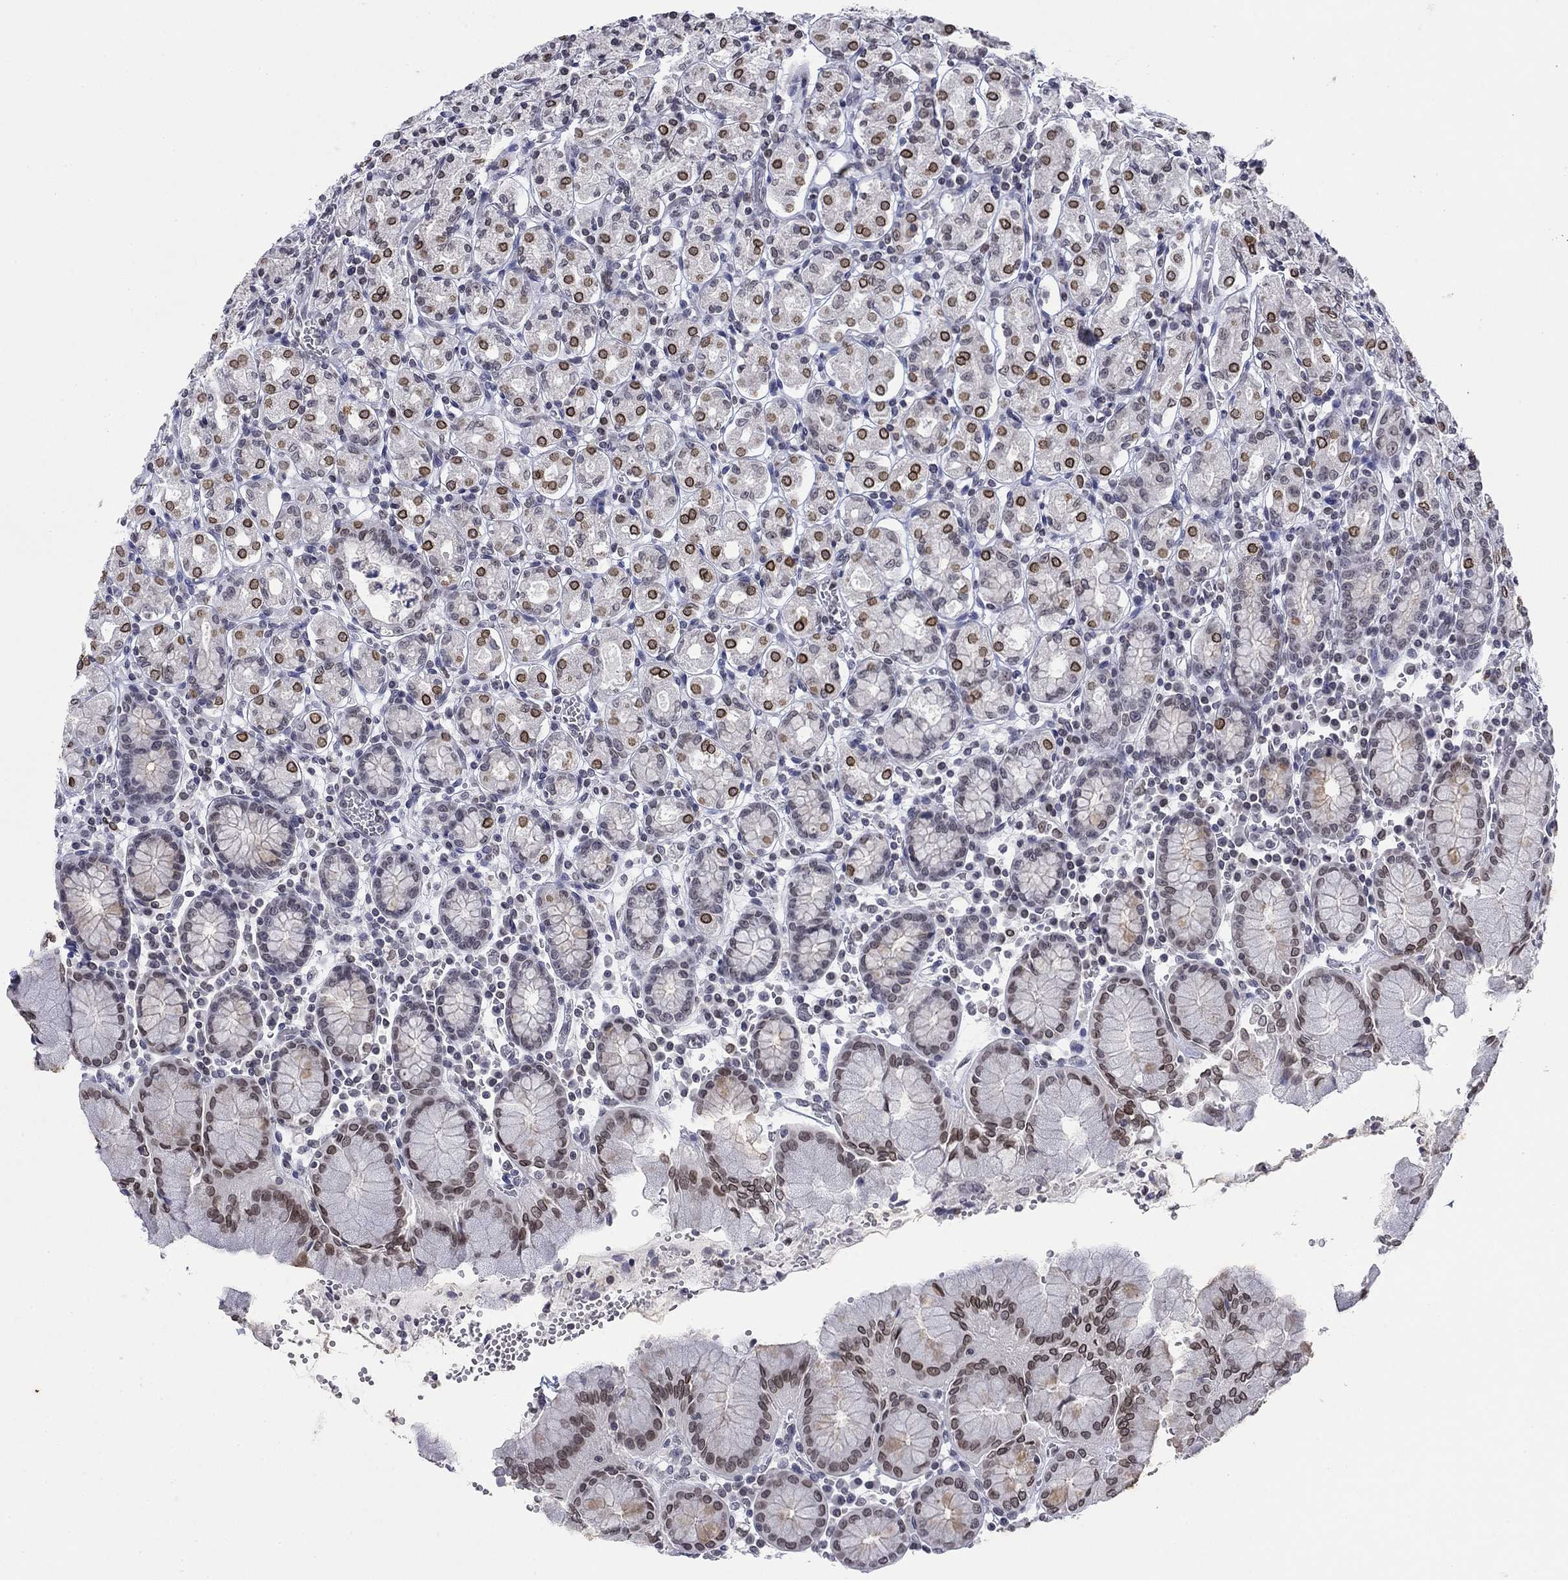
{"staining": {"intensity": "strong", "quantity": "25%-75%", "location": "cytoplasmic/membranous,nuclear"}, "tissue": "stomach", "cell_type": "Glandular cells", "image_type": "normal", "snomed": [{"axis": "morphology", "description": "Normal tissue, NOS"}, {"axis": "topography", "description": "Stomach, upper"}, {"axis": "topography", "description": "Stomach"}], "caption": "High-magnification brightfield microscopy of unremarkable stomach stained with DAB (3,3'-diaminobenzidine) (brown) and counterstained with hematoxylin (blue). glandular cells exhibit strong cytoplasmic/membranous,nuclear positivity is appreciated in about25%-75% of cells. (DAB IHC with brightfield microscopy, high magnification).", "gene": "TOR1AIP1", "patient": {"sex": "male", "age": 62}}